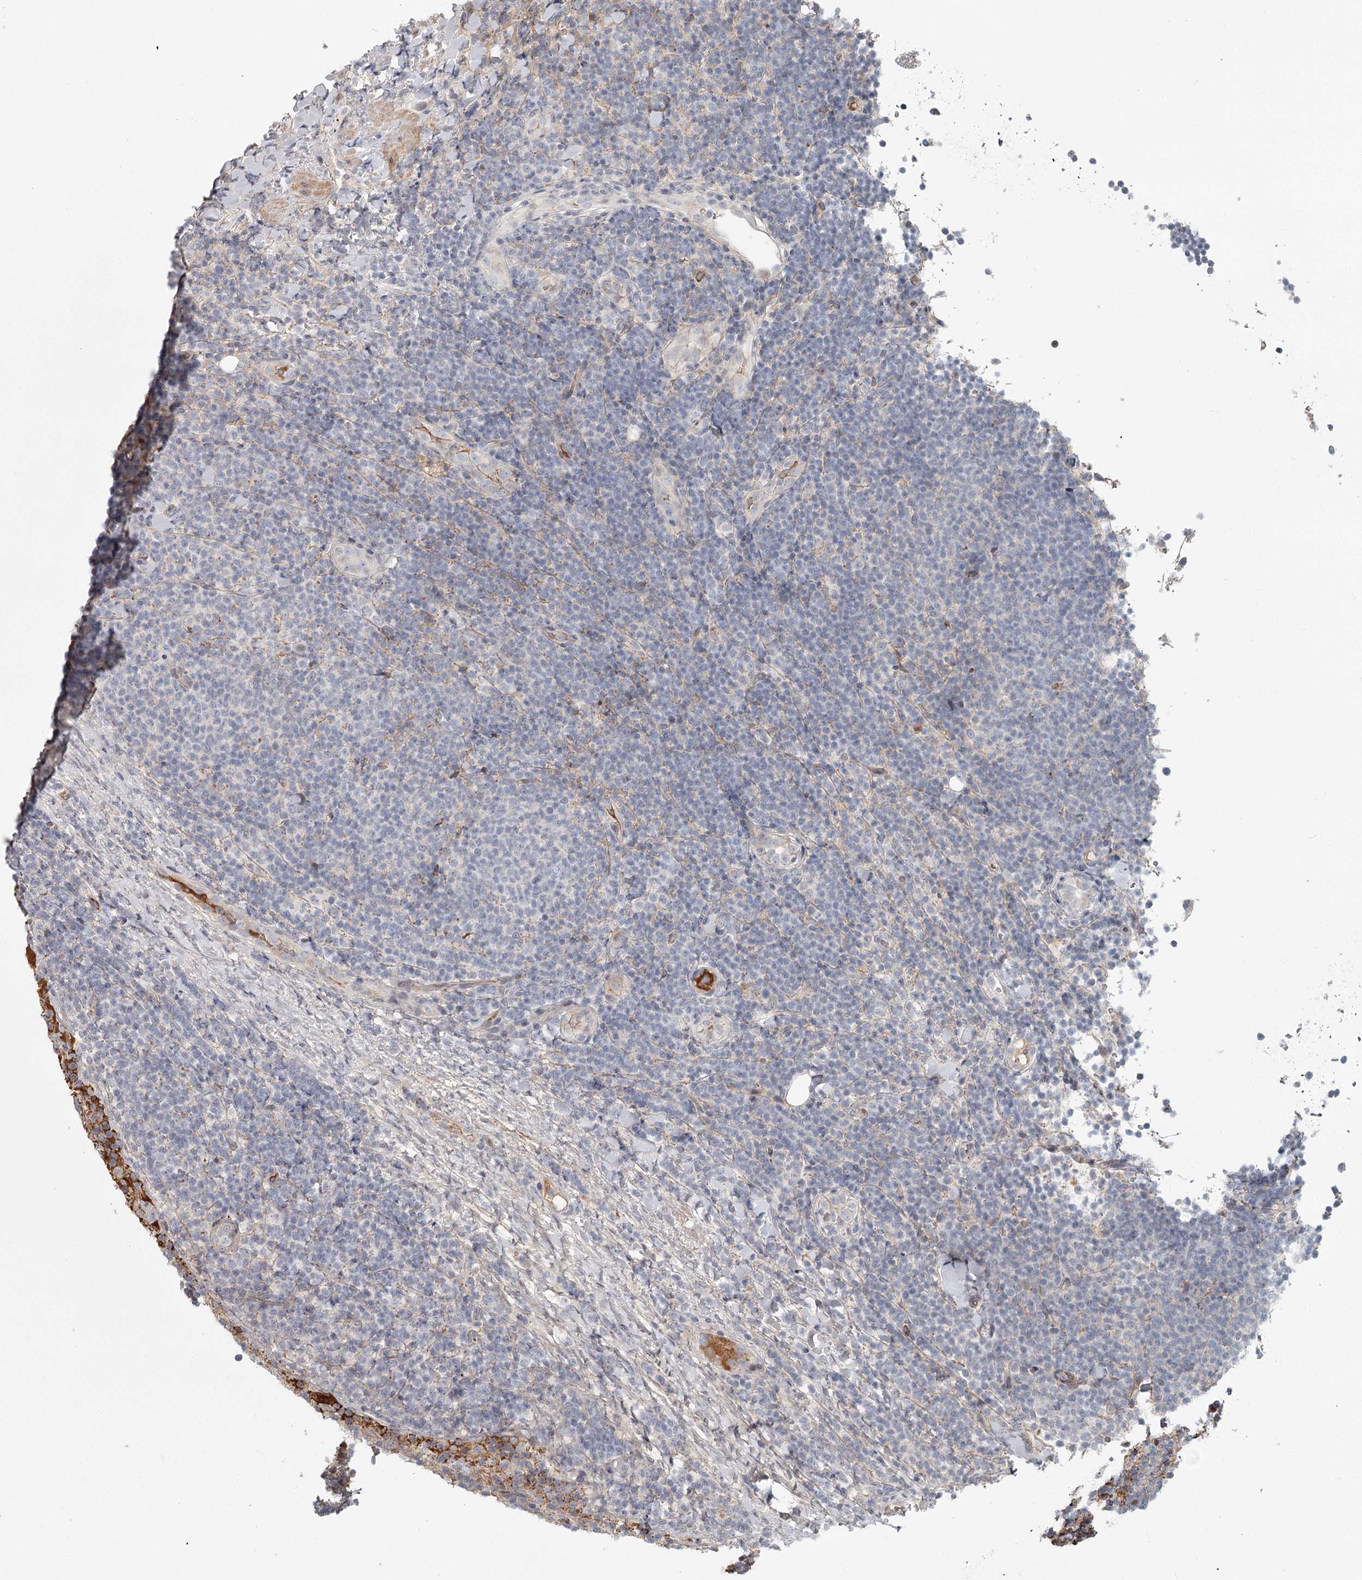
{"staining": {"intensity": "negative", "quantity": "none", "location": "none"}, "tissue": "lymphoma", "cell_type": "Tumor cells", "image_type": "cancer", "snomed": [{"axis": "morphology", "description": "Malignant lymphoma, non-Hodgkin's type, Low grade"}, {"axis": "topography", "description": "Lymph node"}], "caption": "A high-resolution histopathology image shows immunohistochemistry (IHC) staining of malignant lymphoma, non-Hodgkin's type (low-grade), which exhibits no significant staining in tumor cells.", "gene": "DHRS9", "patient": {"sex": "male", "age": 66}}